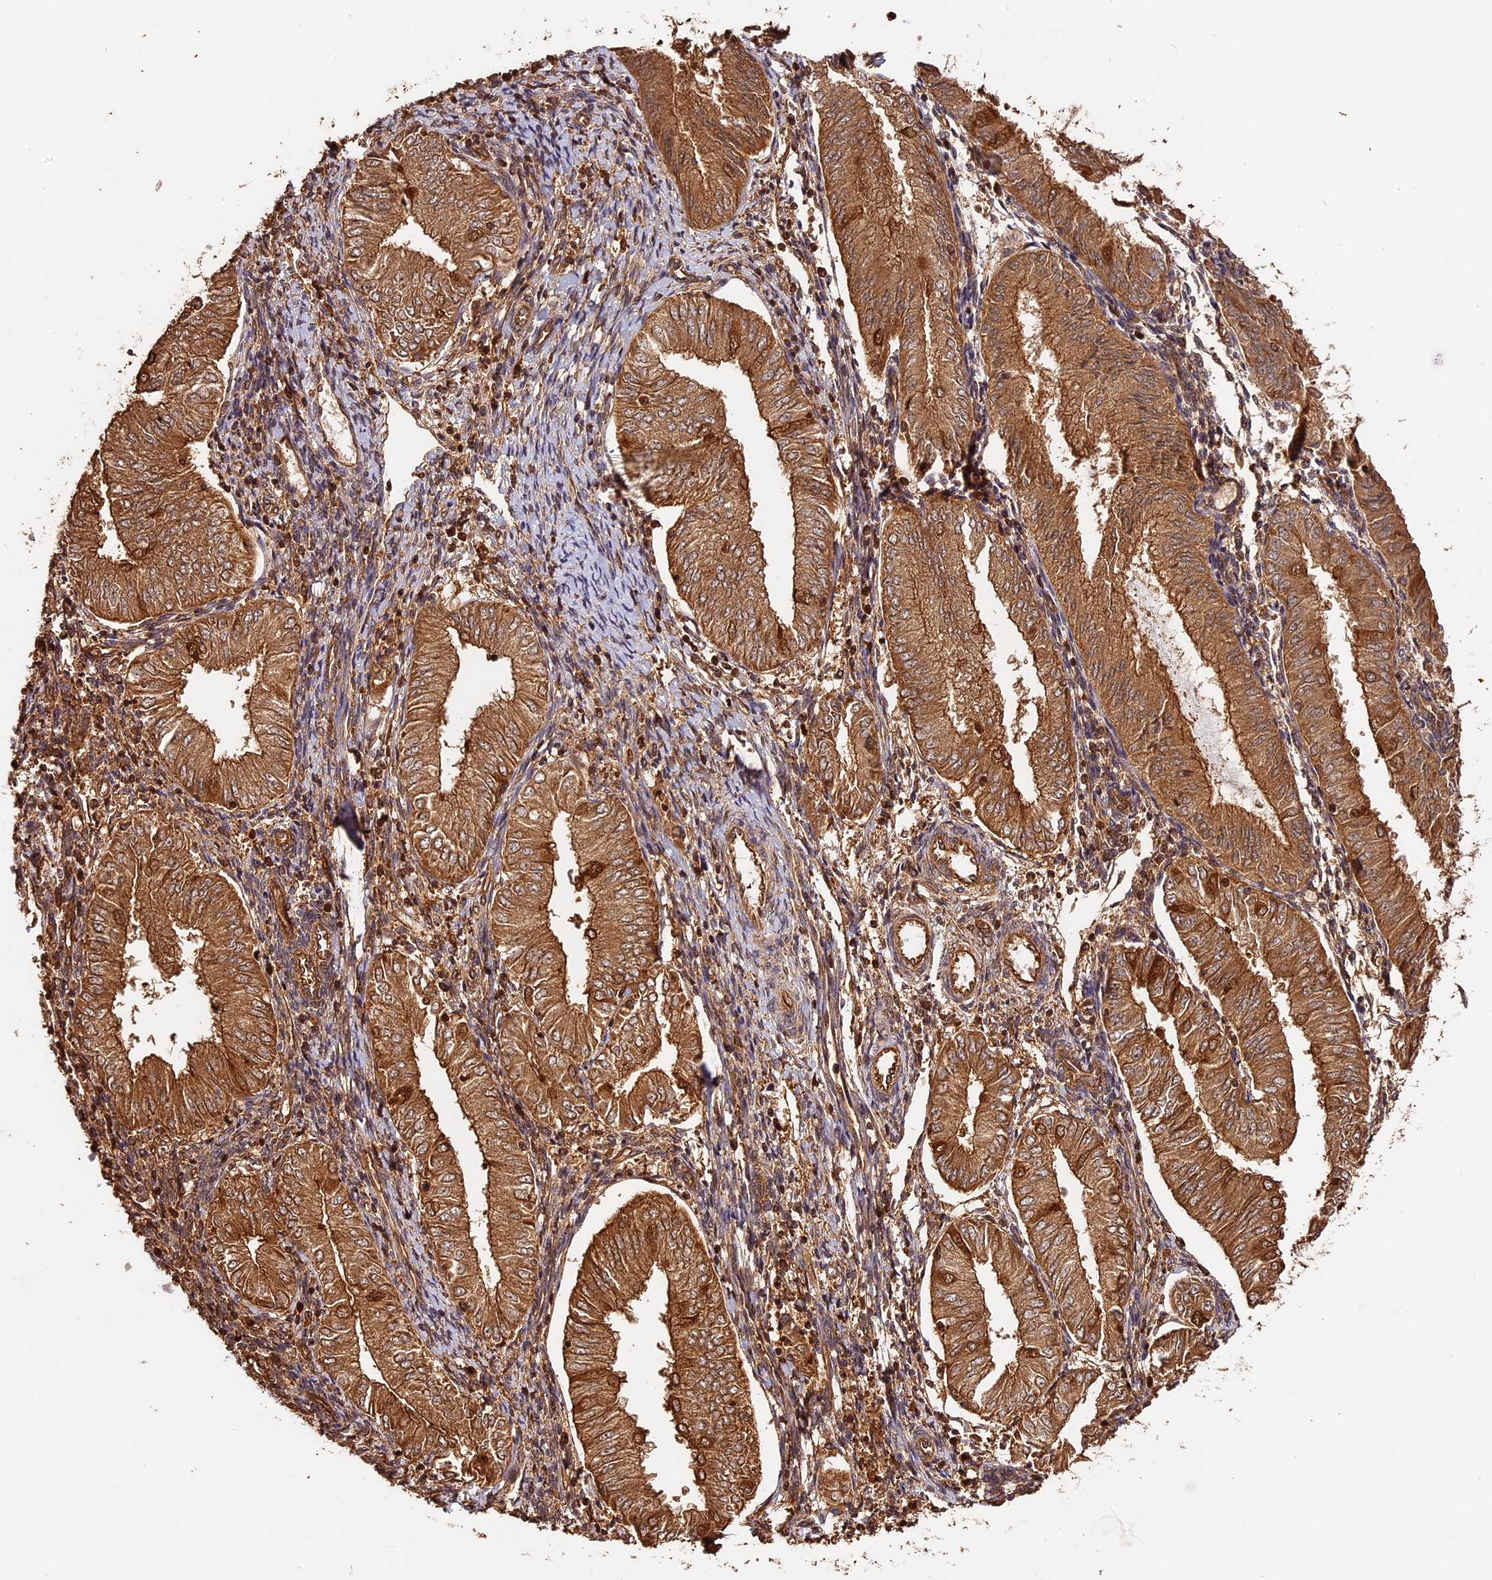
{"staining": {"intensity": "moderate", "quantity": ">75%", "location": "cytoplasmic/membranous,nuclear"}, "tissue": "endometrial cancer", "cell_type": "Tumor cells", "image_type": "cancer", "snomed": [{"axis": "morphology", "description": "Adenocarcinoma, NOS"}, {"axis": "topography", "description": "Endometrium"}], "caption": "Moderate cytoplasmic/membranous and nuclear protein positivity is present in about >75% of tumor cells in endometrial cancer.", "gene": "PPP1R37", "patient": {"sex": "female", "age": 53}}